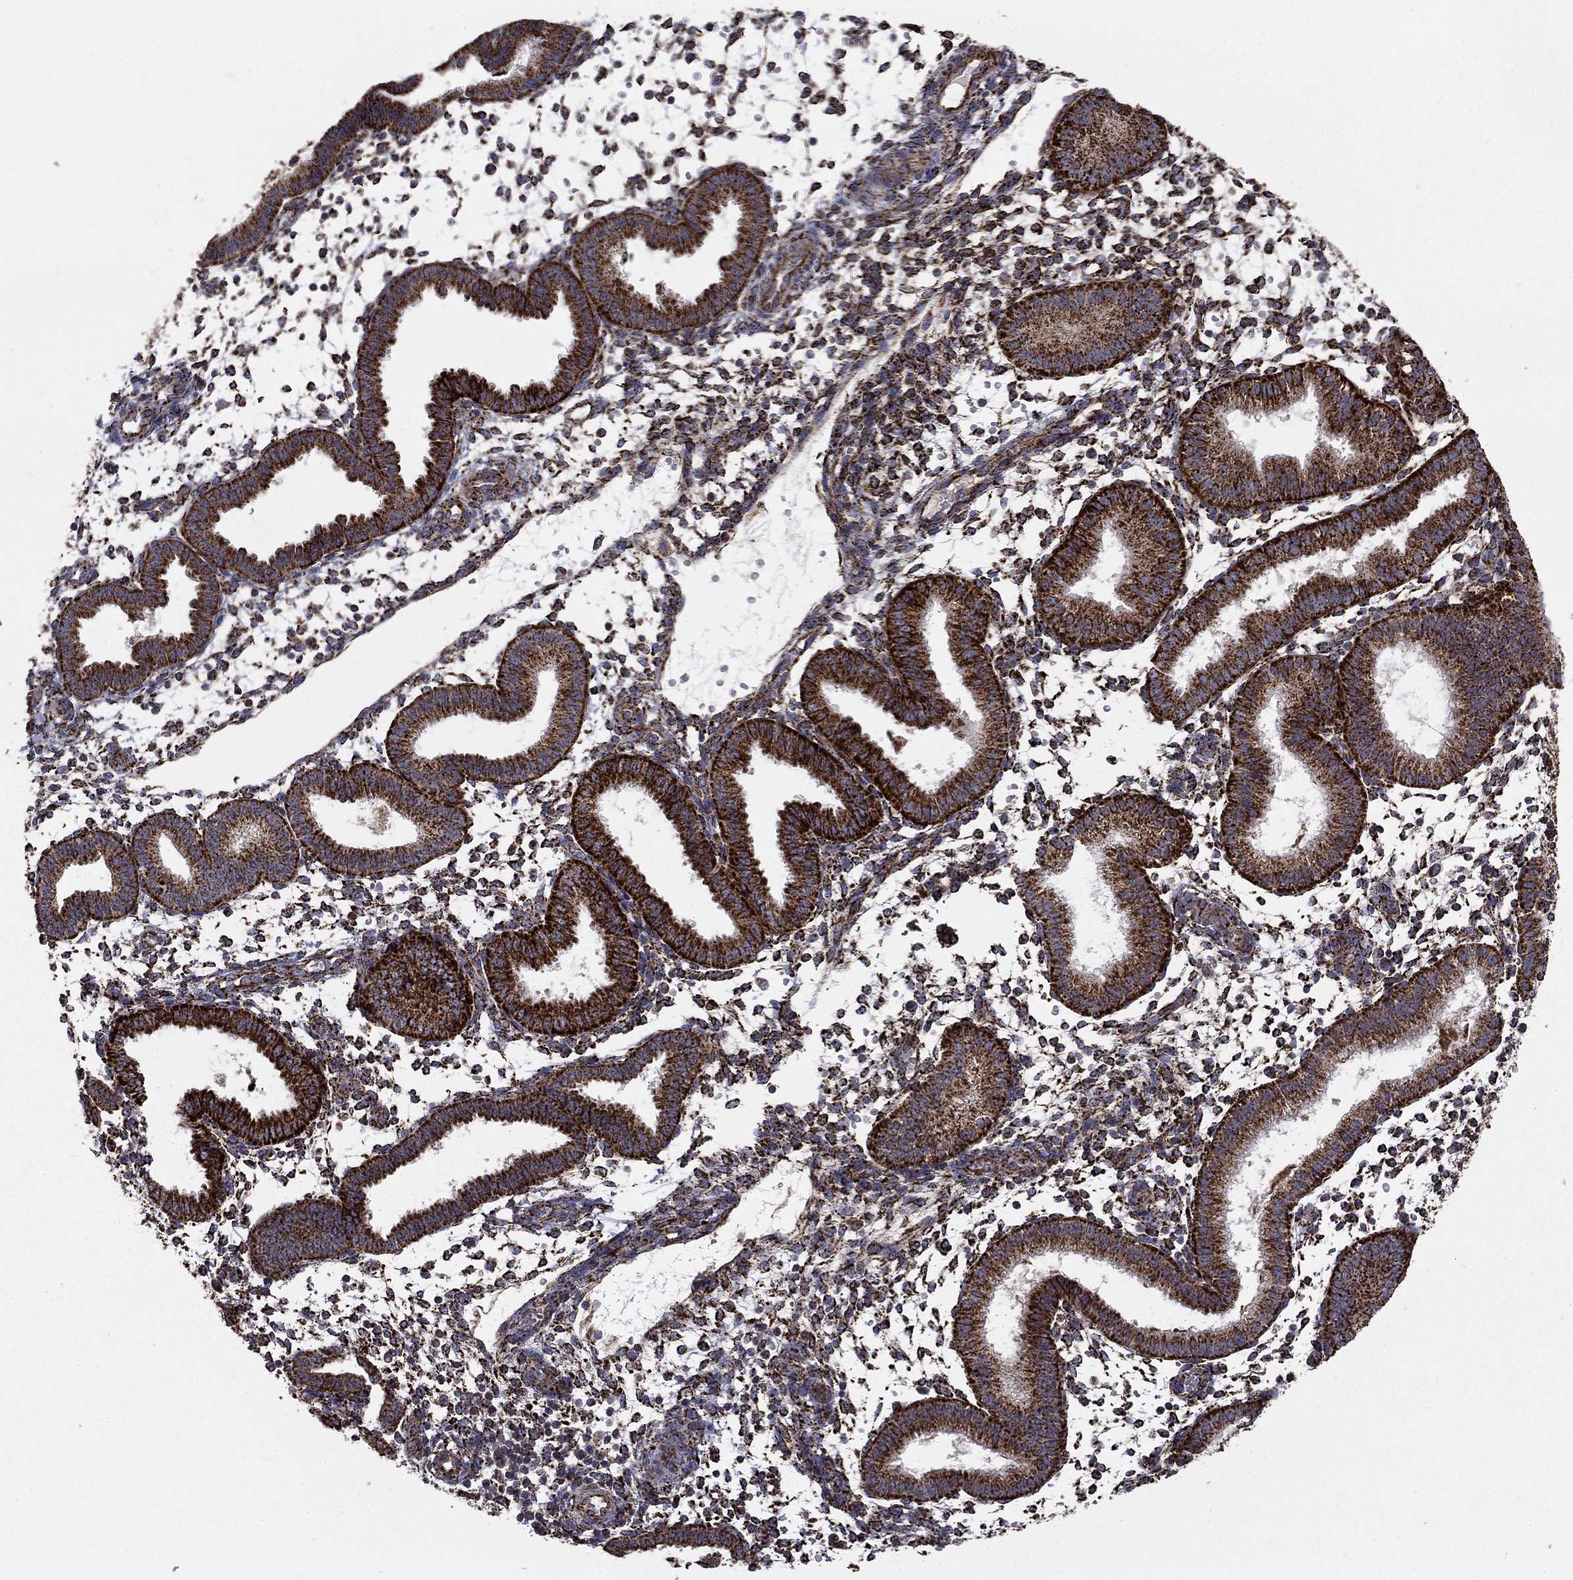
{"staining": {"intensity": "strong", "quantity": ">75%", "location": "cytoplasmic/membranous"}, "tissue": "endometrium", "cell_type": "Cells in endometrial stroma", "image_type": "normal", "snomed": [{"axis": "morphology", "description": "Normal tissue, NOS"}, {"axis": "topography", "description": "Endometrium"}], "caption": "Immunohistochemical staining of normal human endometrium shows strong cytoplasmic/membranous protein staining in about >75% of cells in endometrial stroma. Nuclei are stained in blue.", "gene": "GCSH", "patient": {"sex": "female", "age": 43}}